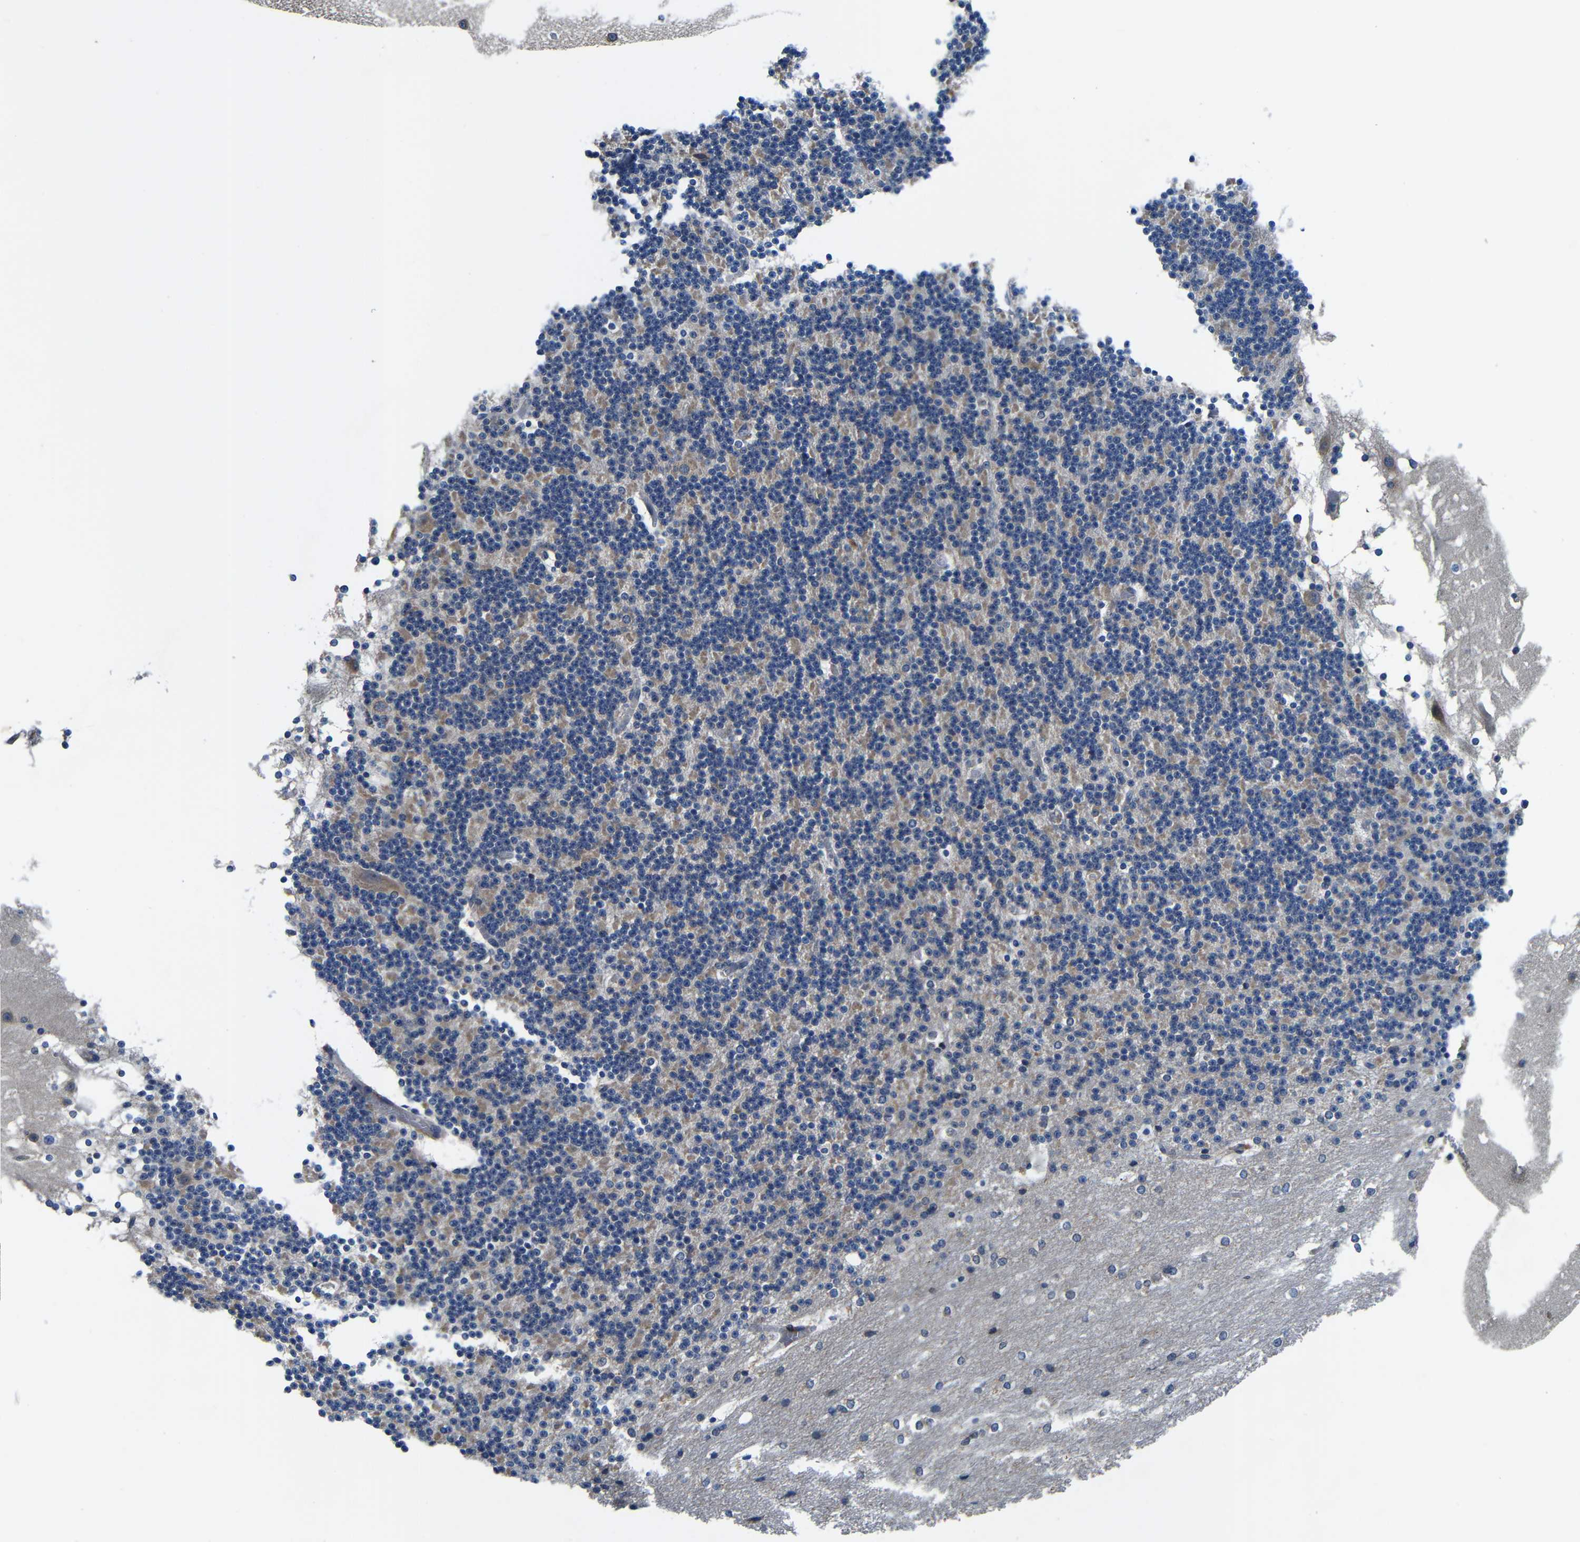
{"staining": {"intensity": "weak", "quantity": "25%-75%", "location": "cytoplasmic/membranous"}, "tissue": "cerebellum", "cell_type": "Cells in granular layer", "image_type": "normal", "snomed": [{"axis": "morphology", "description": "Normal tissue, NOS"}, {"axis": "topography", "description": "Cerebellum"}], "caption": "Weak cytoplasmic/membranous protein positivity is identified in about 25%-75% of cells in granular layer in cerebellum. (IHC, brightfield microscopy, high magnification).", "gene": "CNR2", "patient": {"sex": "female", "age": 19}}